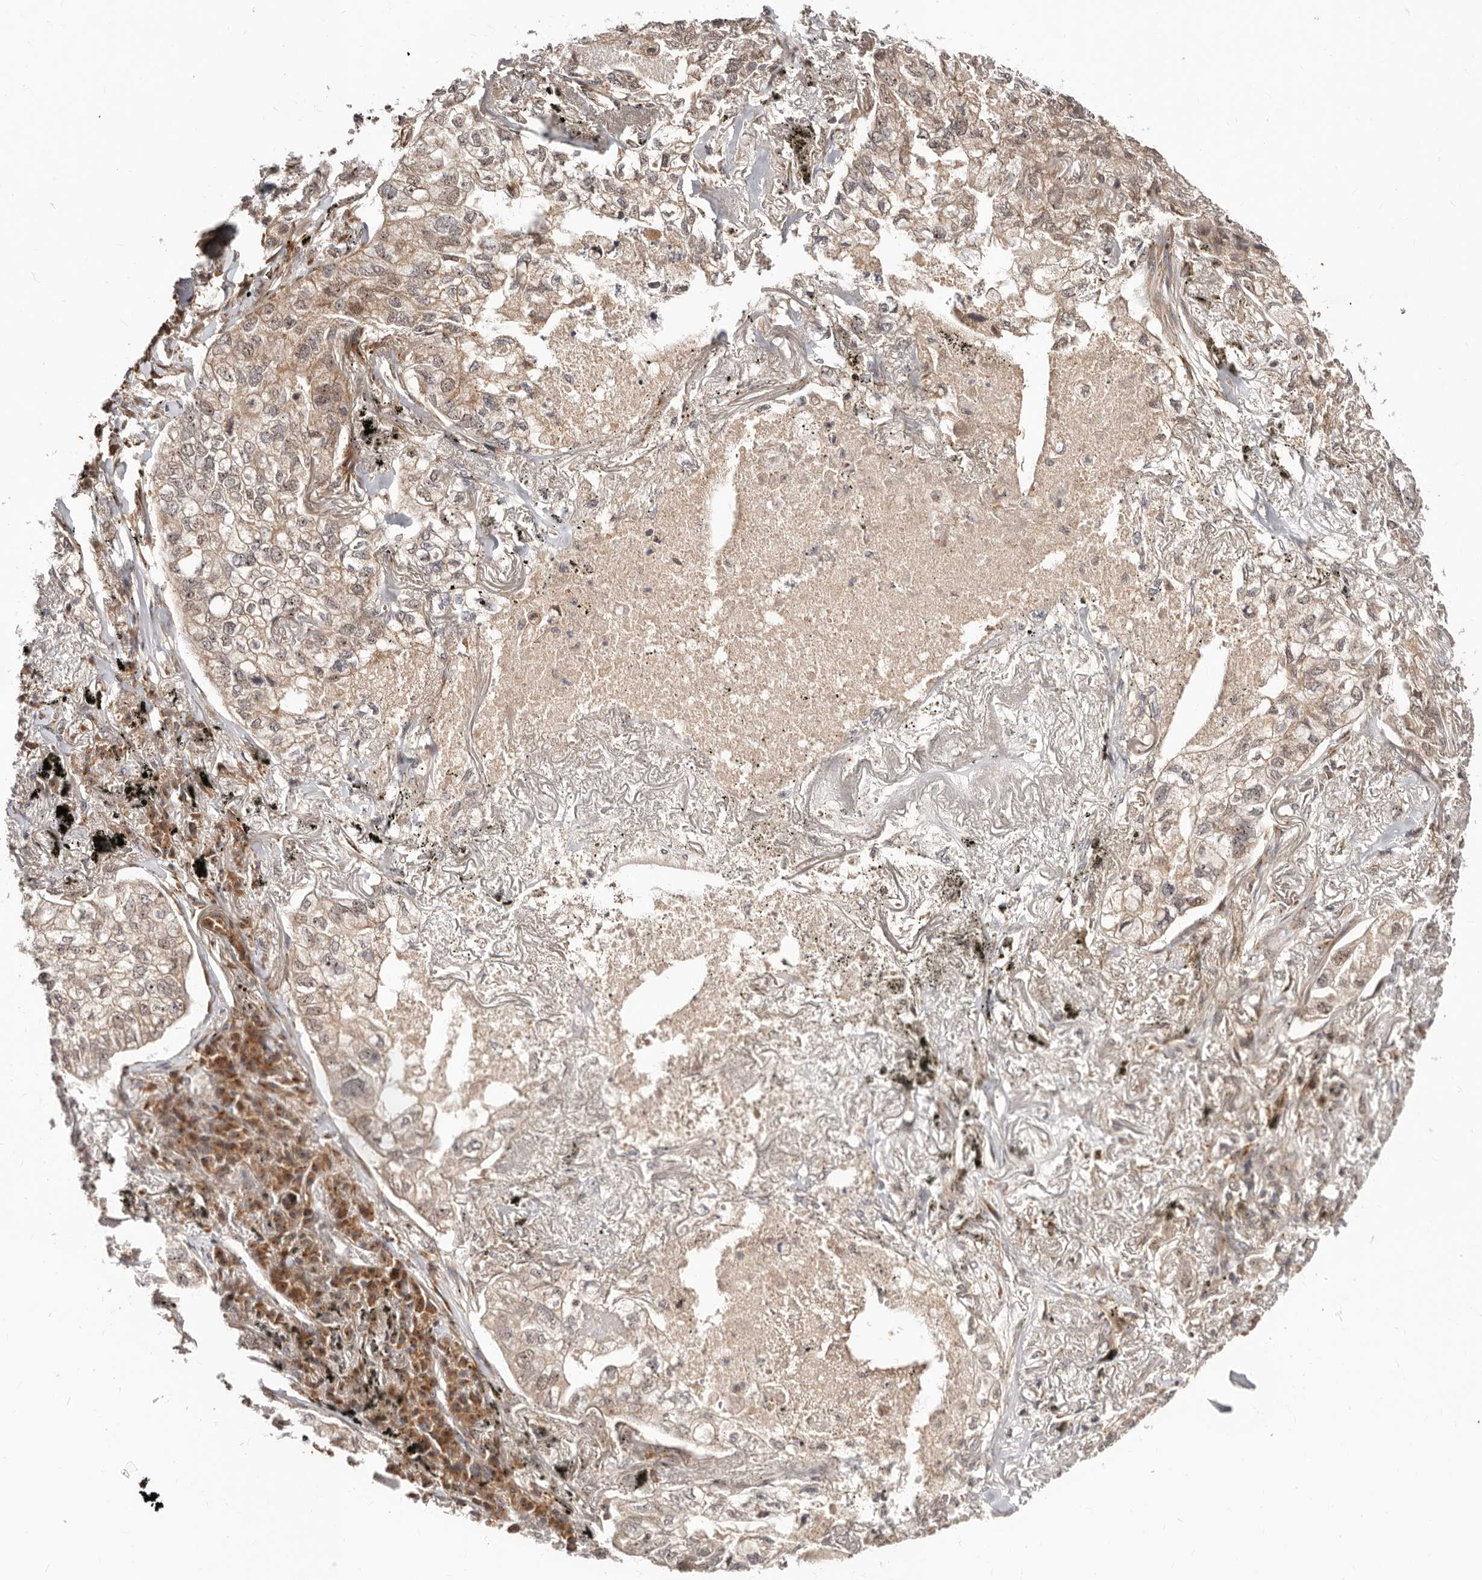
{"staining": {"intensity": "weak", "quantity": "25%-75%", "location": "cytoplasmic/membranous,nuclear"}, "tissue": "lung cancer", "cell_type": "Tumor cells", "image_type": "cancer", "snomed": [{"axis": "morphology", "description": "Adenocarcinoma, NOS"}, {"axis": "topography", "description": "Lung"}], "caption": "IHC of human lung cancer displays low levels of weak cytoplasmic/membranous and nuclear staining in about 25%-75% of tumor cells.", "gene": "APOL6", "patient": {"sex": "male", "age": 65}}